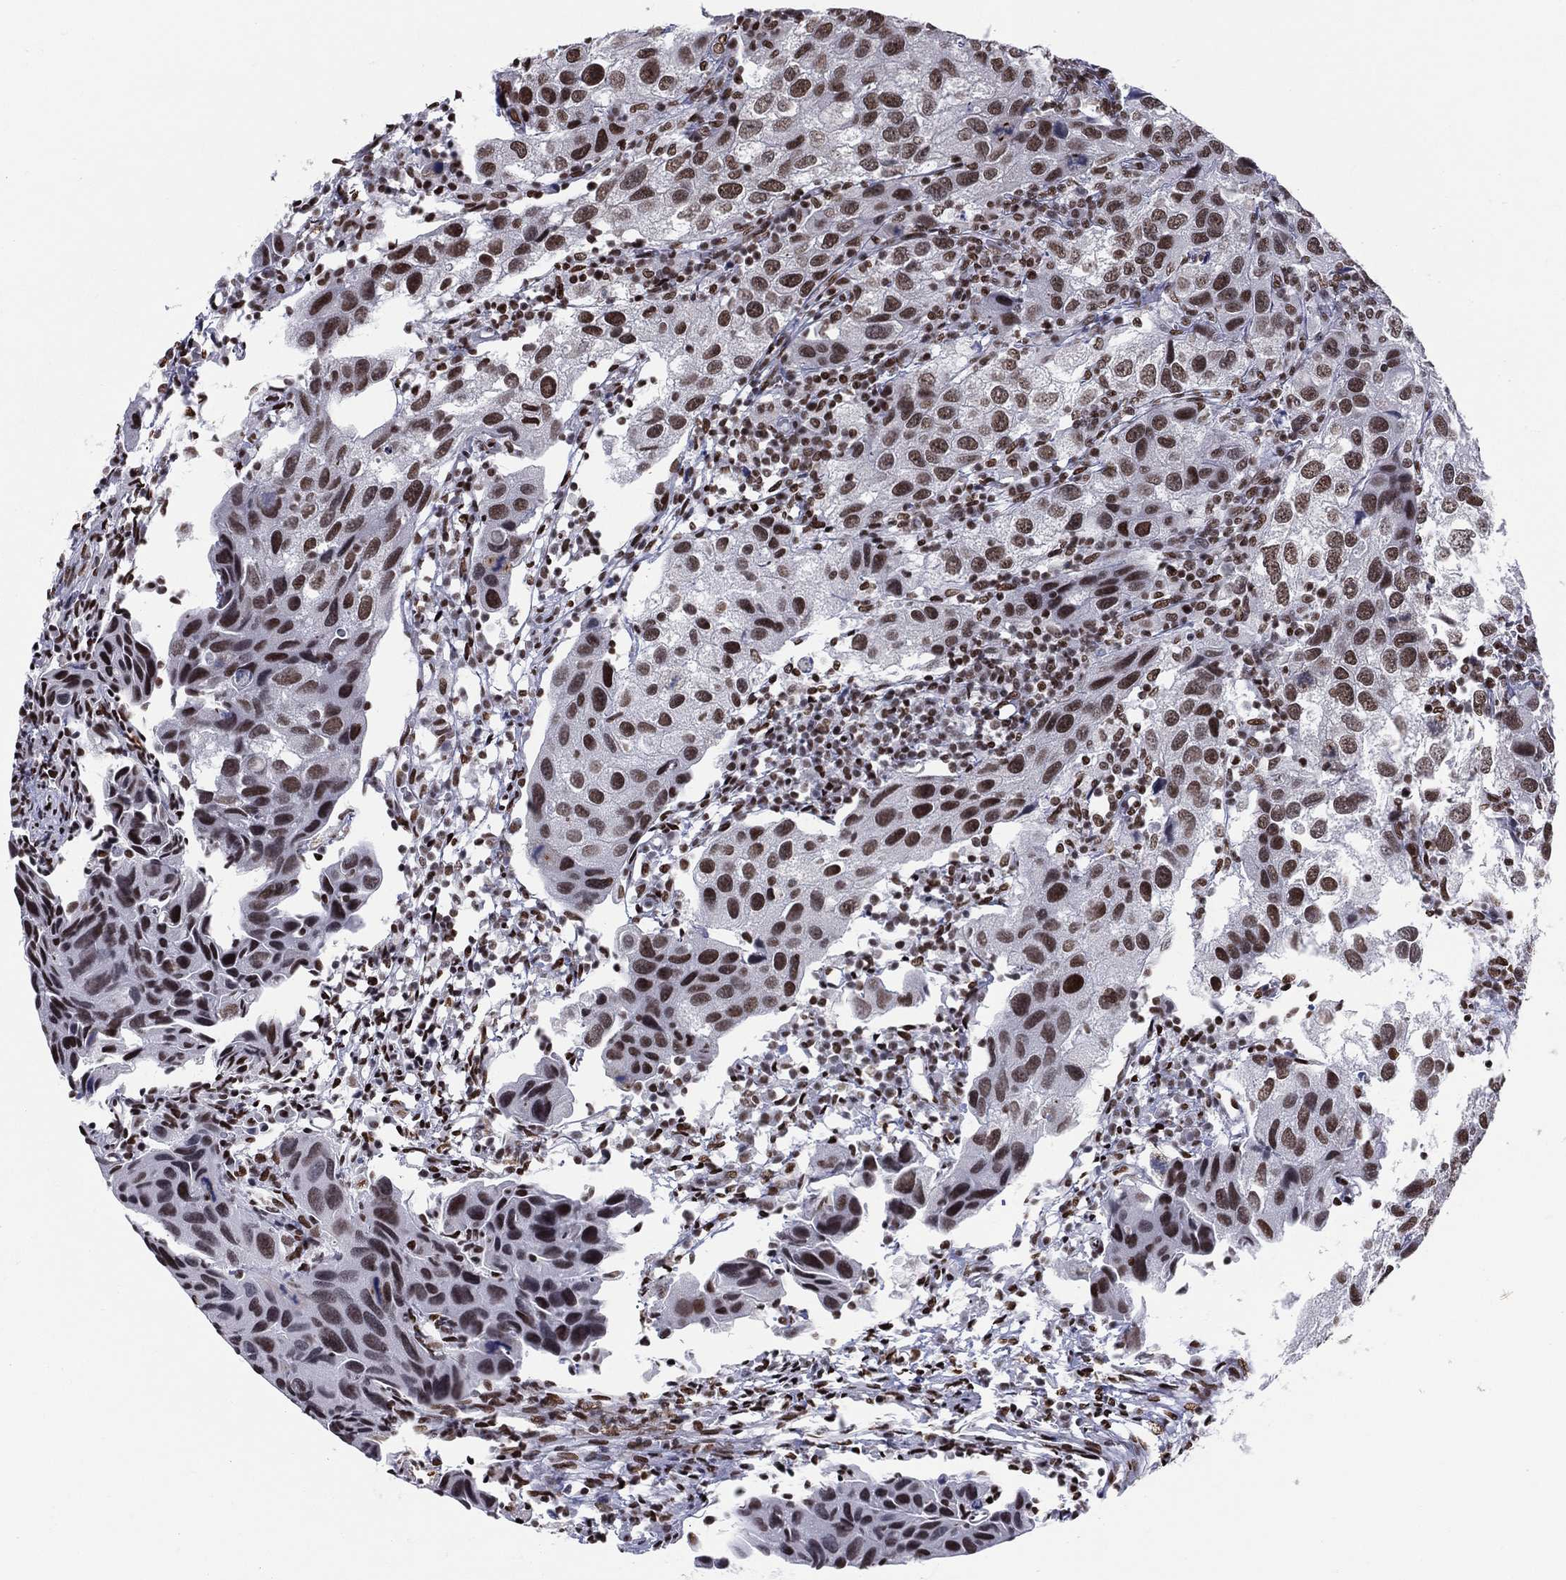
{"staining": {"intensity": "strong", "quantity": "25%-75%", "location": "nuclear"}, "tissue": "urothelial cancer", "cell_type": "Tumor cells", "image_type": "cancer", "snomed": [{"axis": "morphology", "description": "Urothelial carcinoma, High grade"}, {"axis": "topography", "description": "Urinary bladder"}], "caption": "Brown immunohistochemical staining in urothelial cancer exhibits strong nuclear positivity in approximately 25%-75% of tumor cells. The staining was performed using DAB to visualize the protein expression in brown, while the nuclei were stained in blue with hematoxylin (Magnification: 20x).", "gene": "ZNF7", "patient": {"sex": "male", "age": 79}}